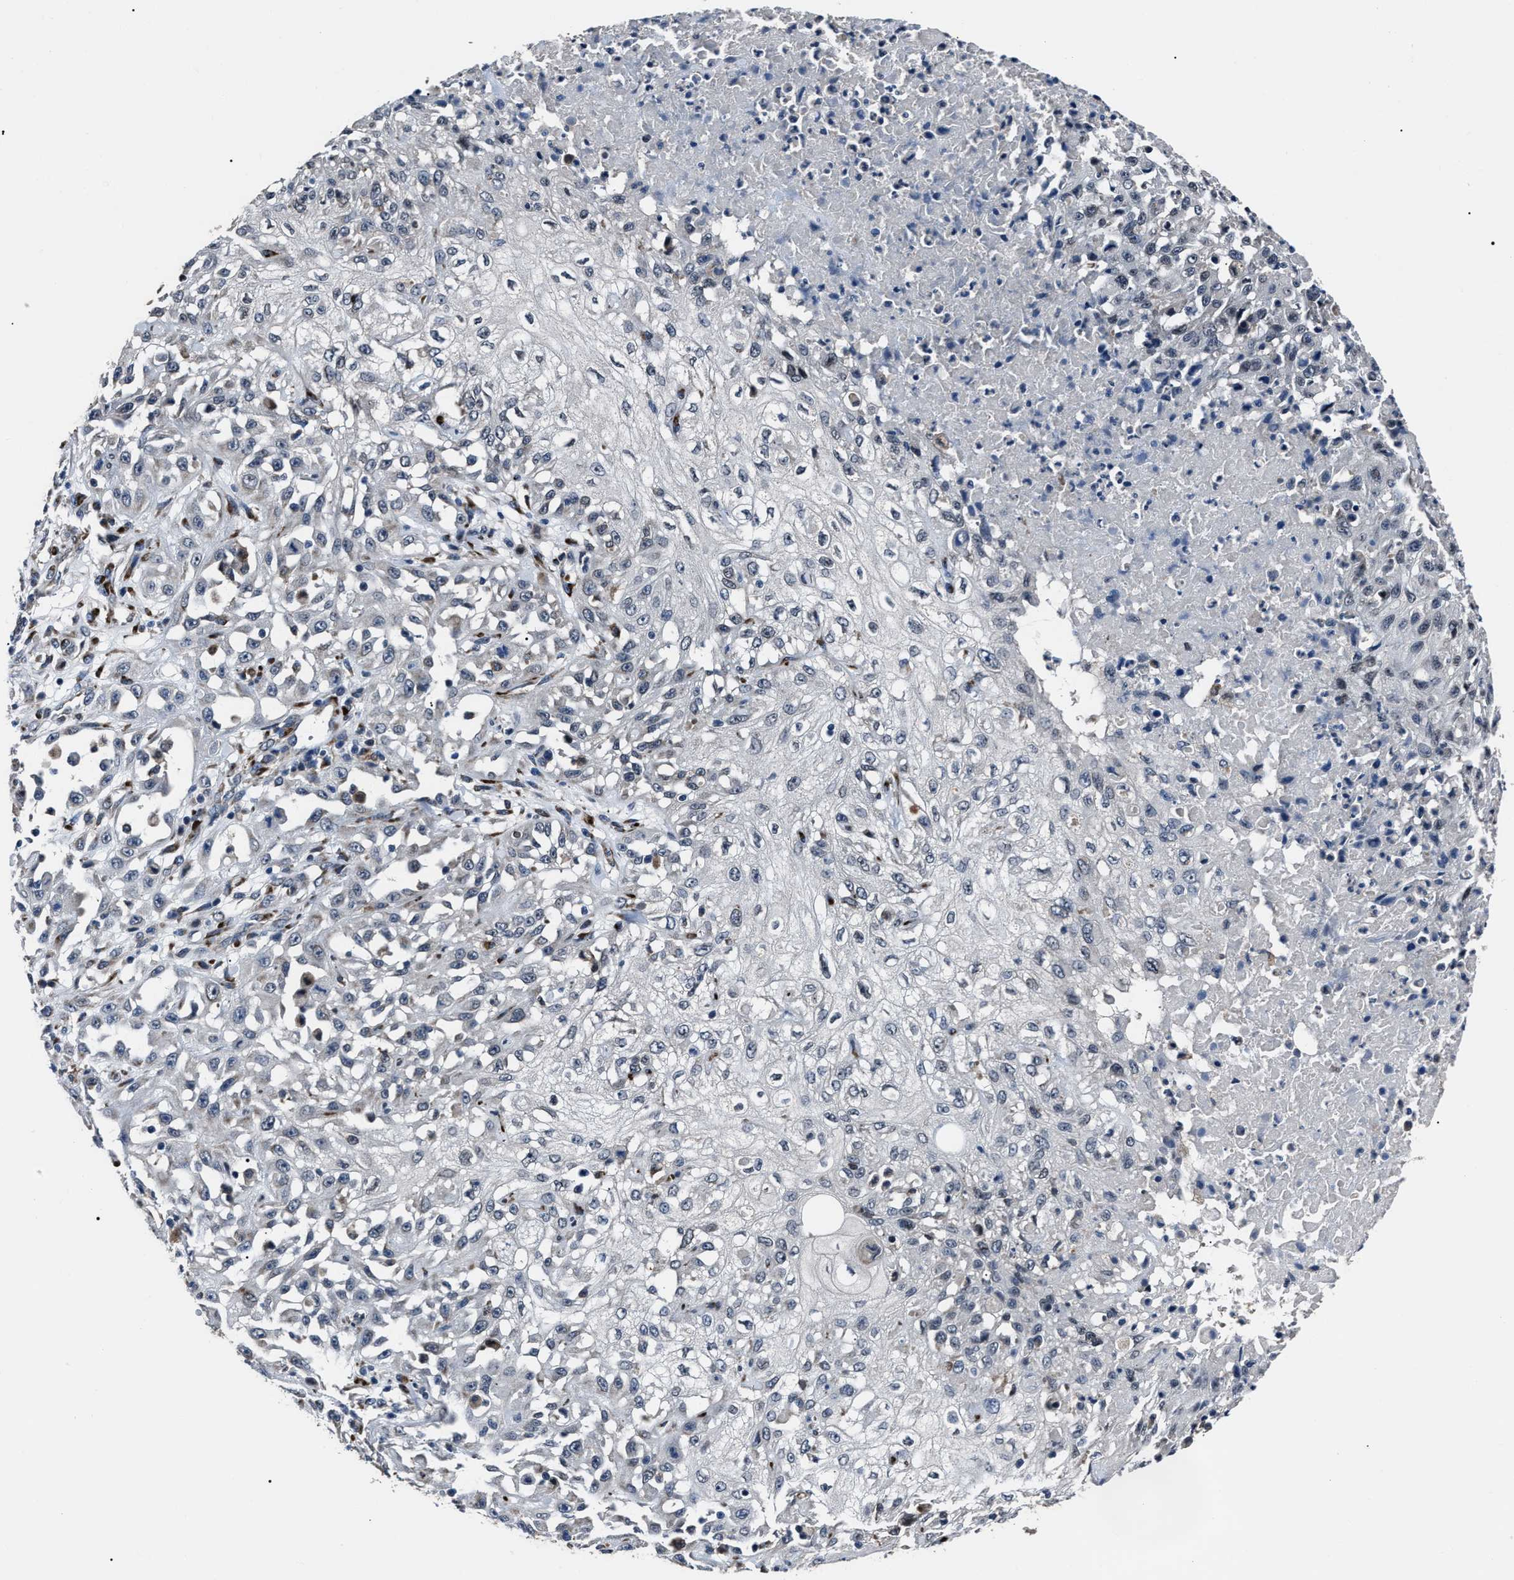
{"staining": {"intensity": "negative", "quantity": "none", "location": "none"}, "tissue": "skin cancer", "cell_type": "Tumor cells", "image_type": "cancer", "snomed": [{"axis": "morphology", "description": "Squamous cell carcinoma, NOS"}, {"axis": "morphology", "description": "Squamous cell carcinoma, metastatic, NOS"}, {"axis": "topography", "description": "Skin"}, {"axis": "topography", "description": "Lymph node"}], "caption": "Human skin cancer stained for a protein using immunohistochemistry (IHC) shows no expression in tumor cells.", "gene": "LRRC14", "patient": {"sex": "male", "age": 75}}